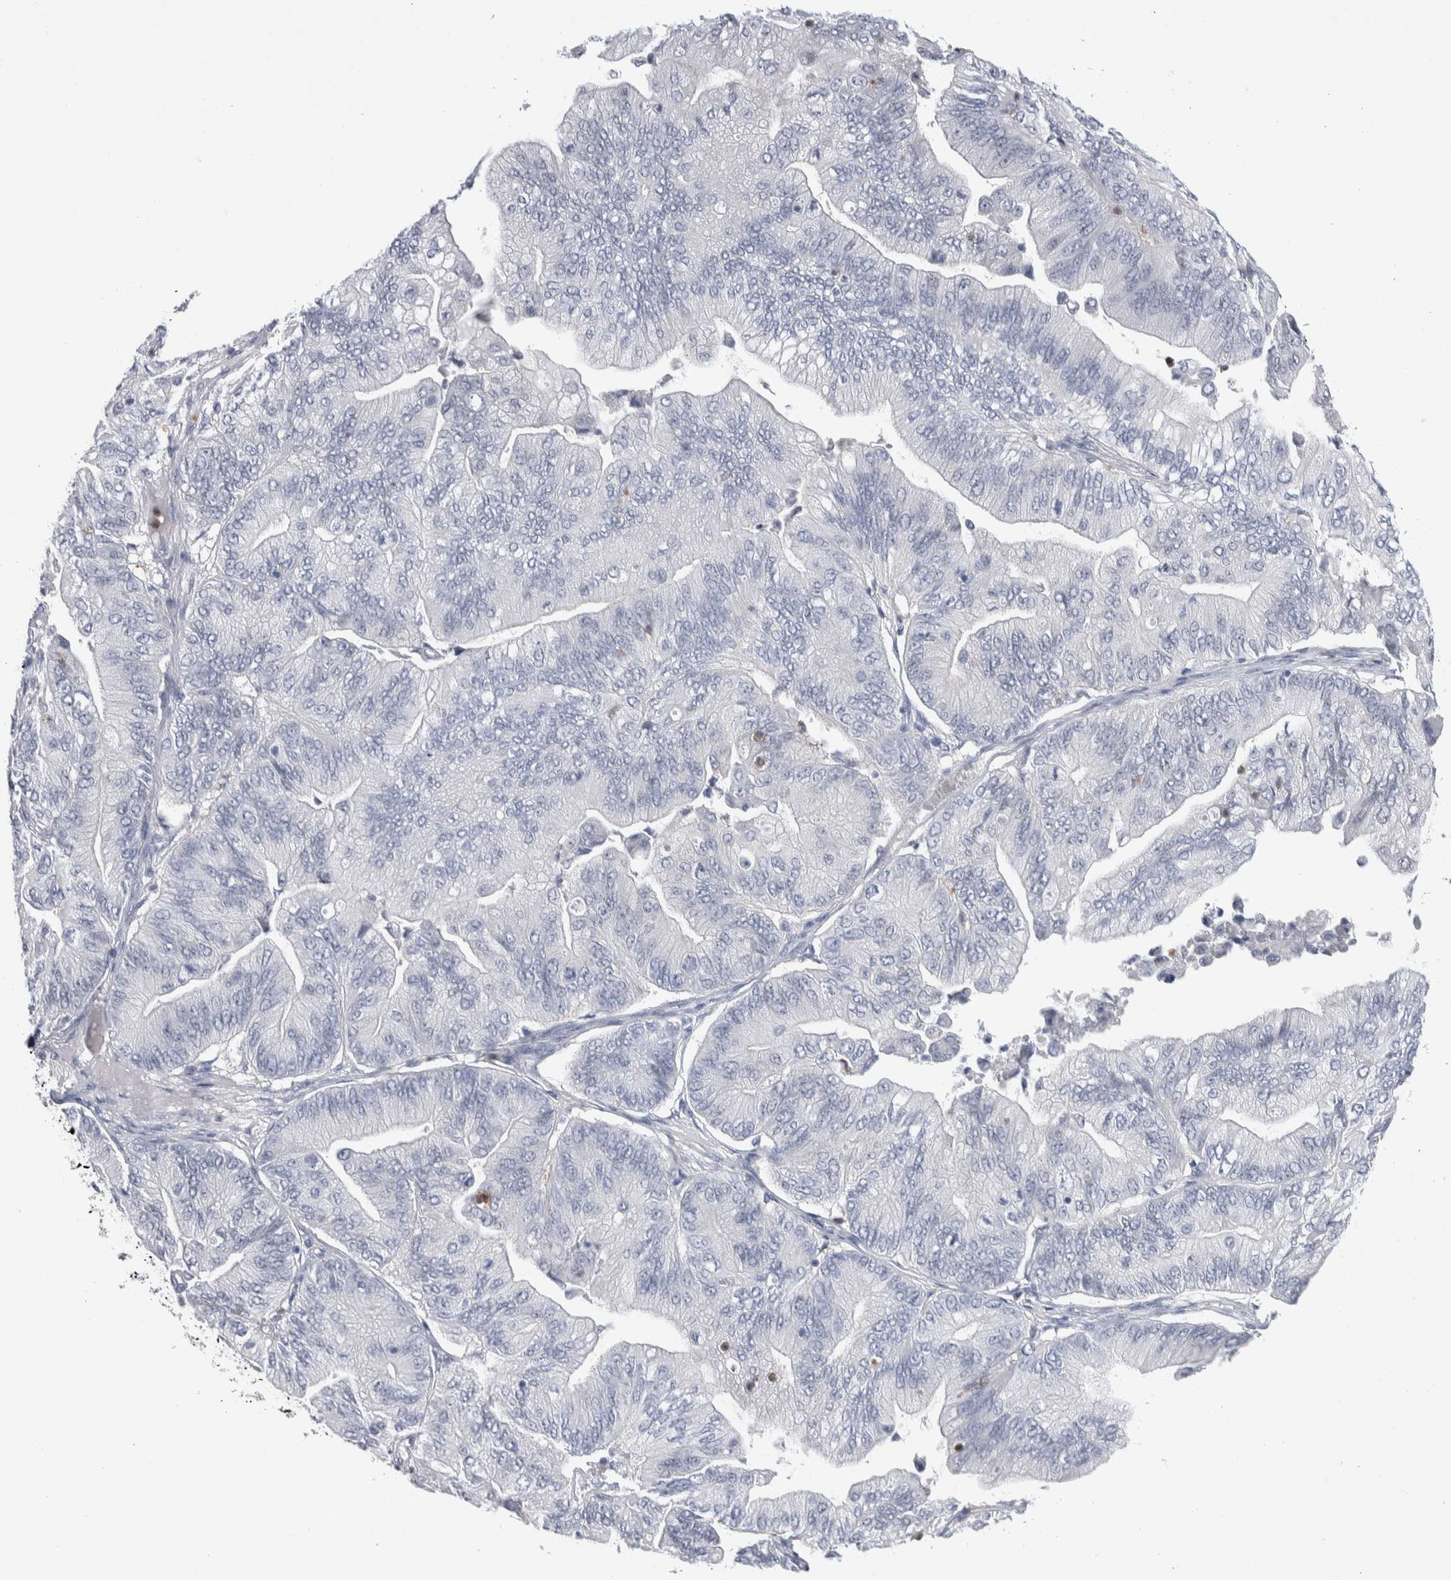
{"staining": {"intensity": "negative", "quantity": "none", "location": "none"}, "tissue": "ovarian cancer", "cell_type": "Tumor cells", "image_type": "cancer", "snomed": [{"axis": "morphology", "description": "Cystadenocarcinoma, mucinous, NOS"}, {"axis": "topography", "description": "Ovary"}], "caption": "This photomicrograph is of ovarian cancer (mucinous cystadenocarcinoma) stained with immunohistochemistry to label a protein in brown with the nuclei are counter-stained blue. There is no expression in tumor cells.", "gene": "LURAP1L", "patient": {"sex": "female", "age": 61}}